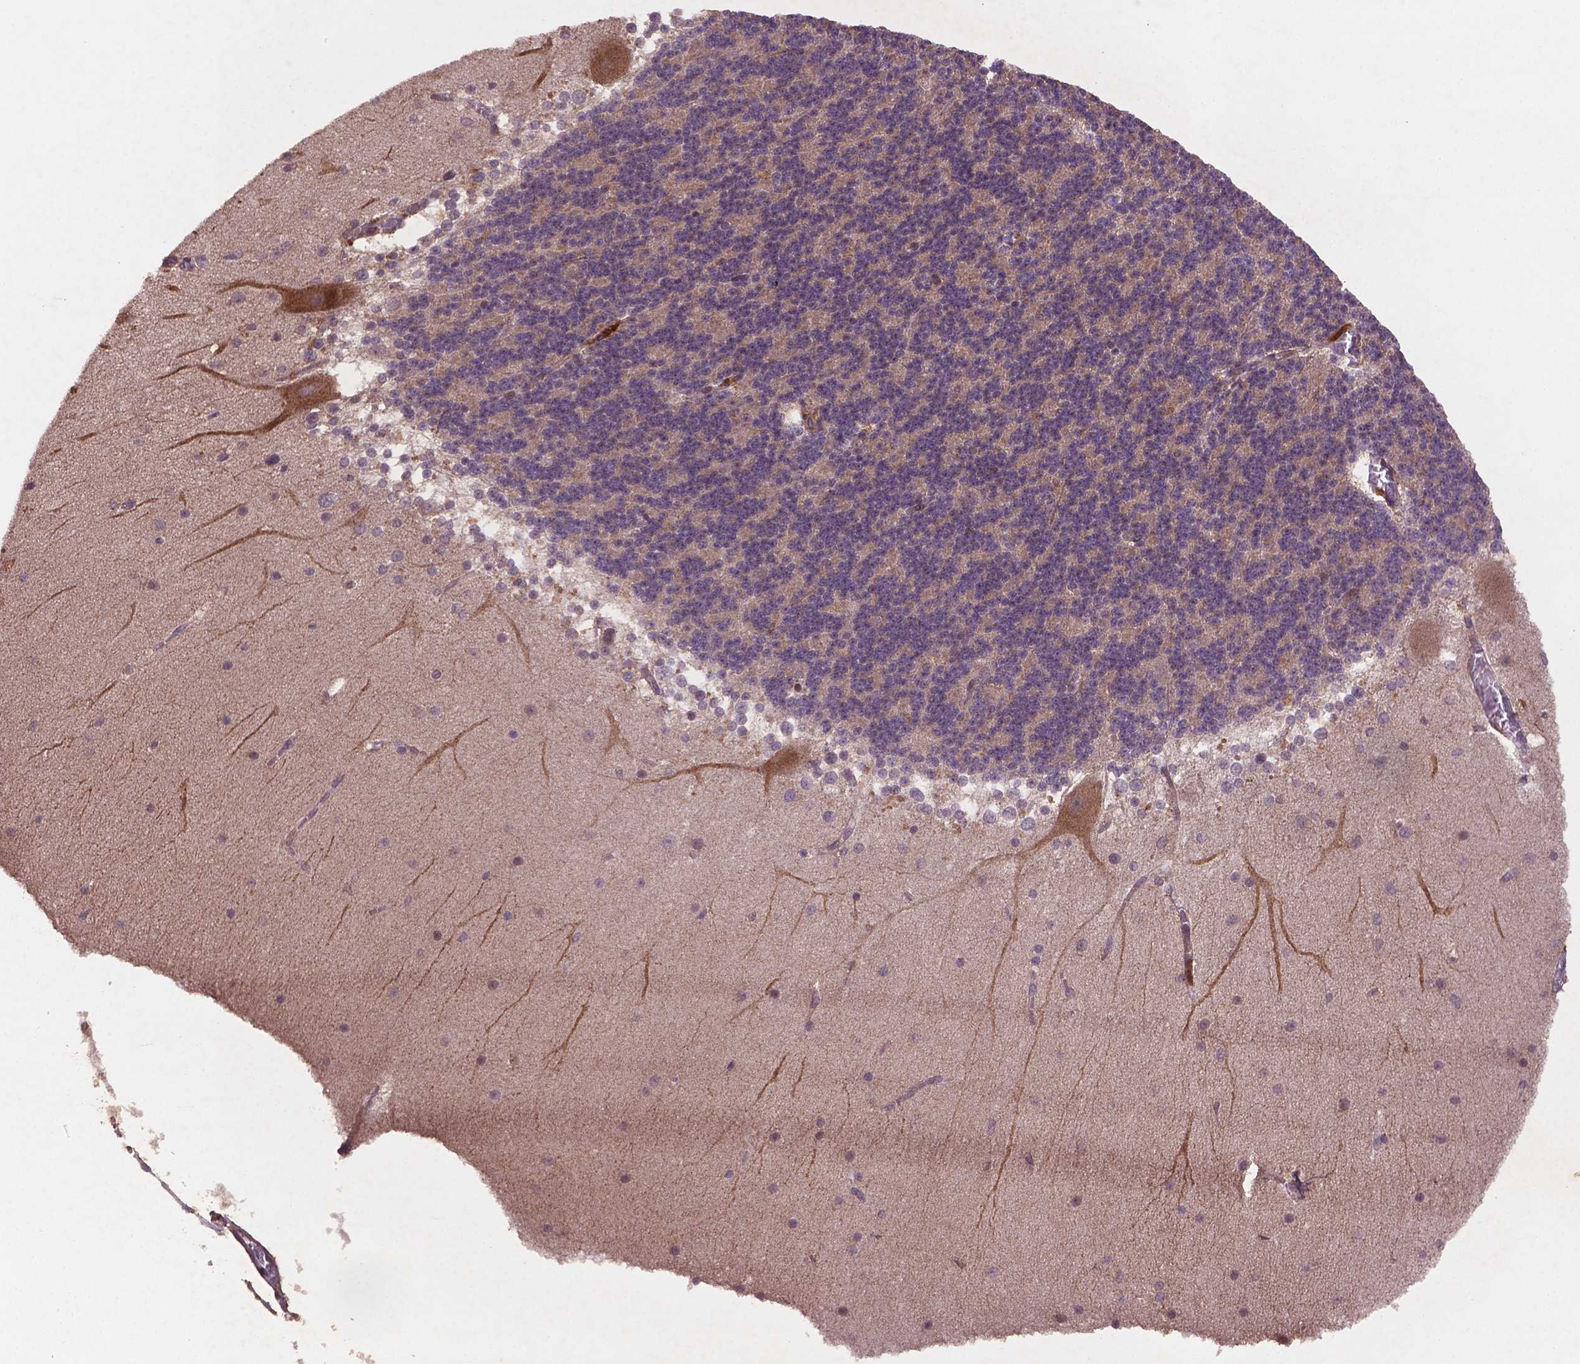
{"staining": {"intensity": "negative", "quantity": "none", "location": "none"}, "tissue": "cerebellum", "cell_type": "Cells in granular layer", "image_type": "normal", "snomed": [{"axis": "morphology", "description": "Normal tissue, NOS"}, {"axis": "topography", "description": "Cerebellum"}], "caption": "This is an immunohistochemistry (IHC) micrograph of benign cerebellum. There is no positivity in cells in granular layer.", "gene": "NIPAL2", "patient": {"sex": "female", "age": 19}}